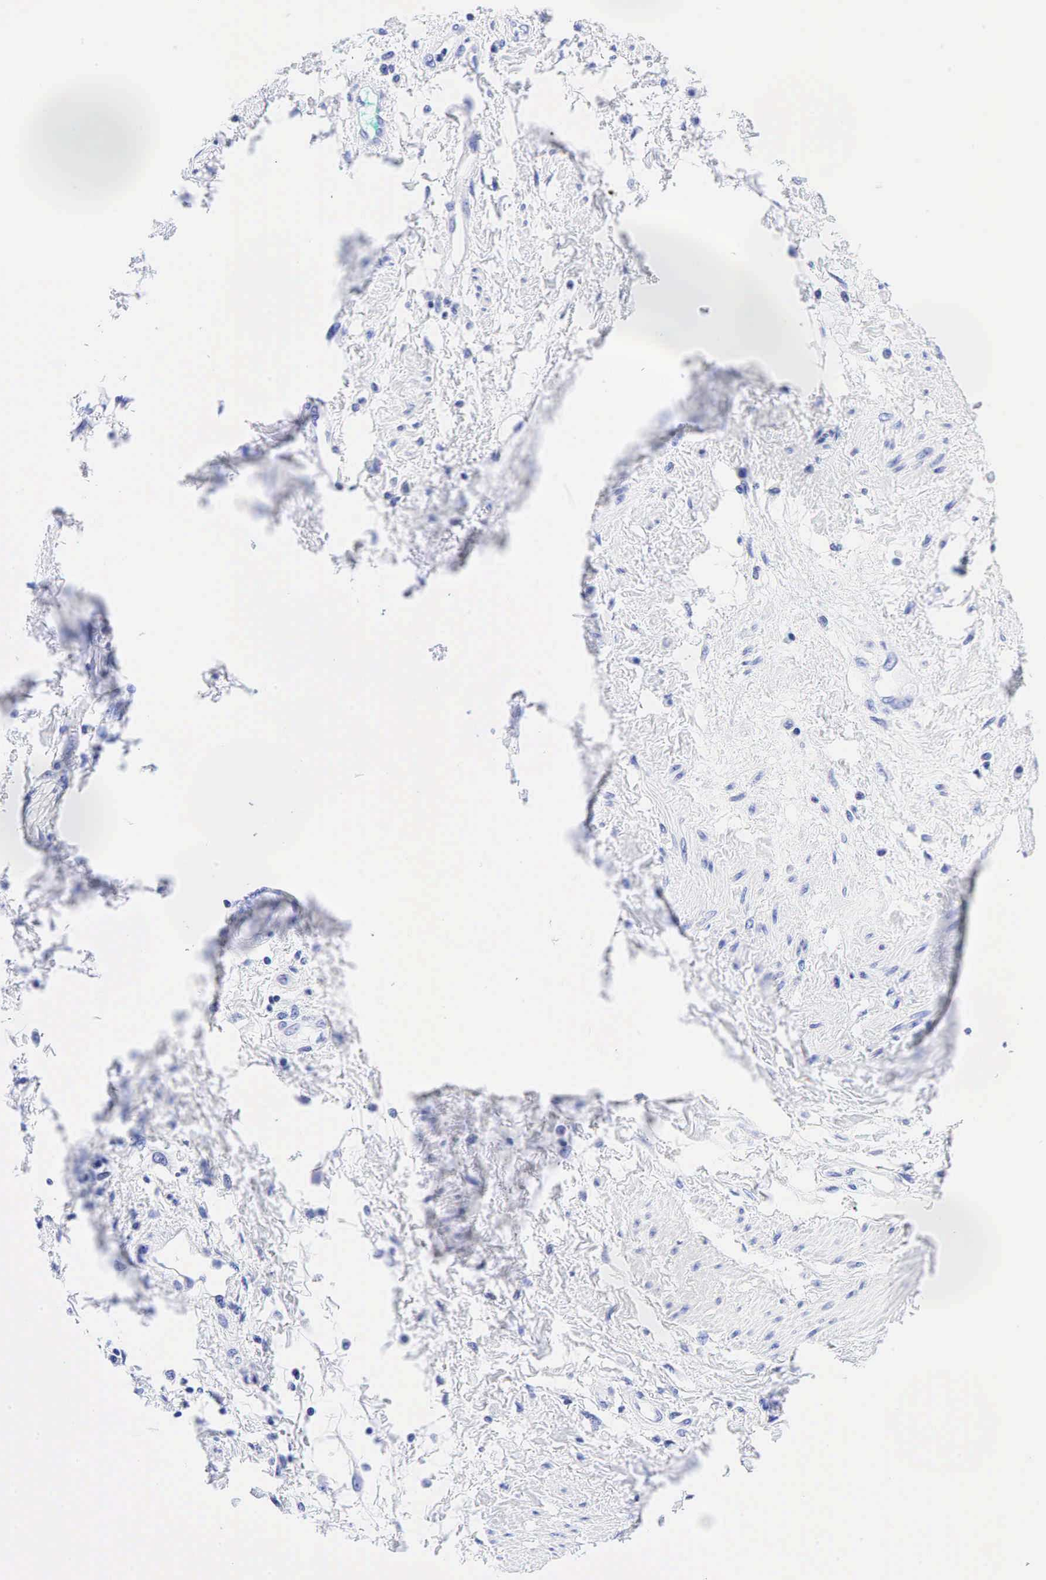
{"staining": {"intensity": "negative", "quantity": "none", "location": "none"}, "tissue": "cervical cancer", "cell_type": "Tumor cells", "image_type": "cancer", "snomed": [{"axis": "morphology", "description": "Squamous cell carcinoma, NOS"}, {"axis": "topography", "description": "Cervix"}], "caption": "Histopathology image shows no significant protein positivity in tumor cells of squamous cell carcinoma (cervical).", "gene": "CHGA", "patient": {"sex": "female", "age": 57}}